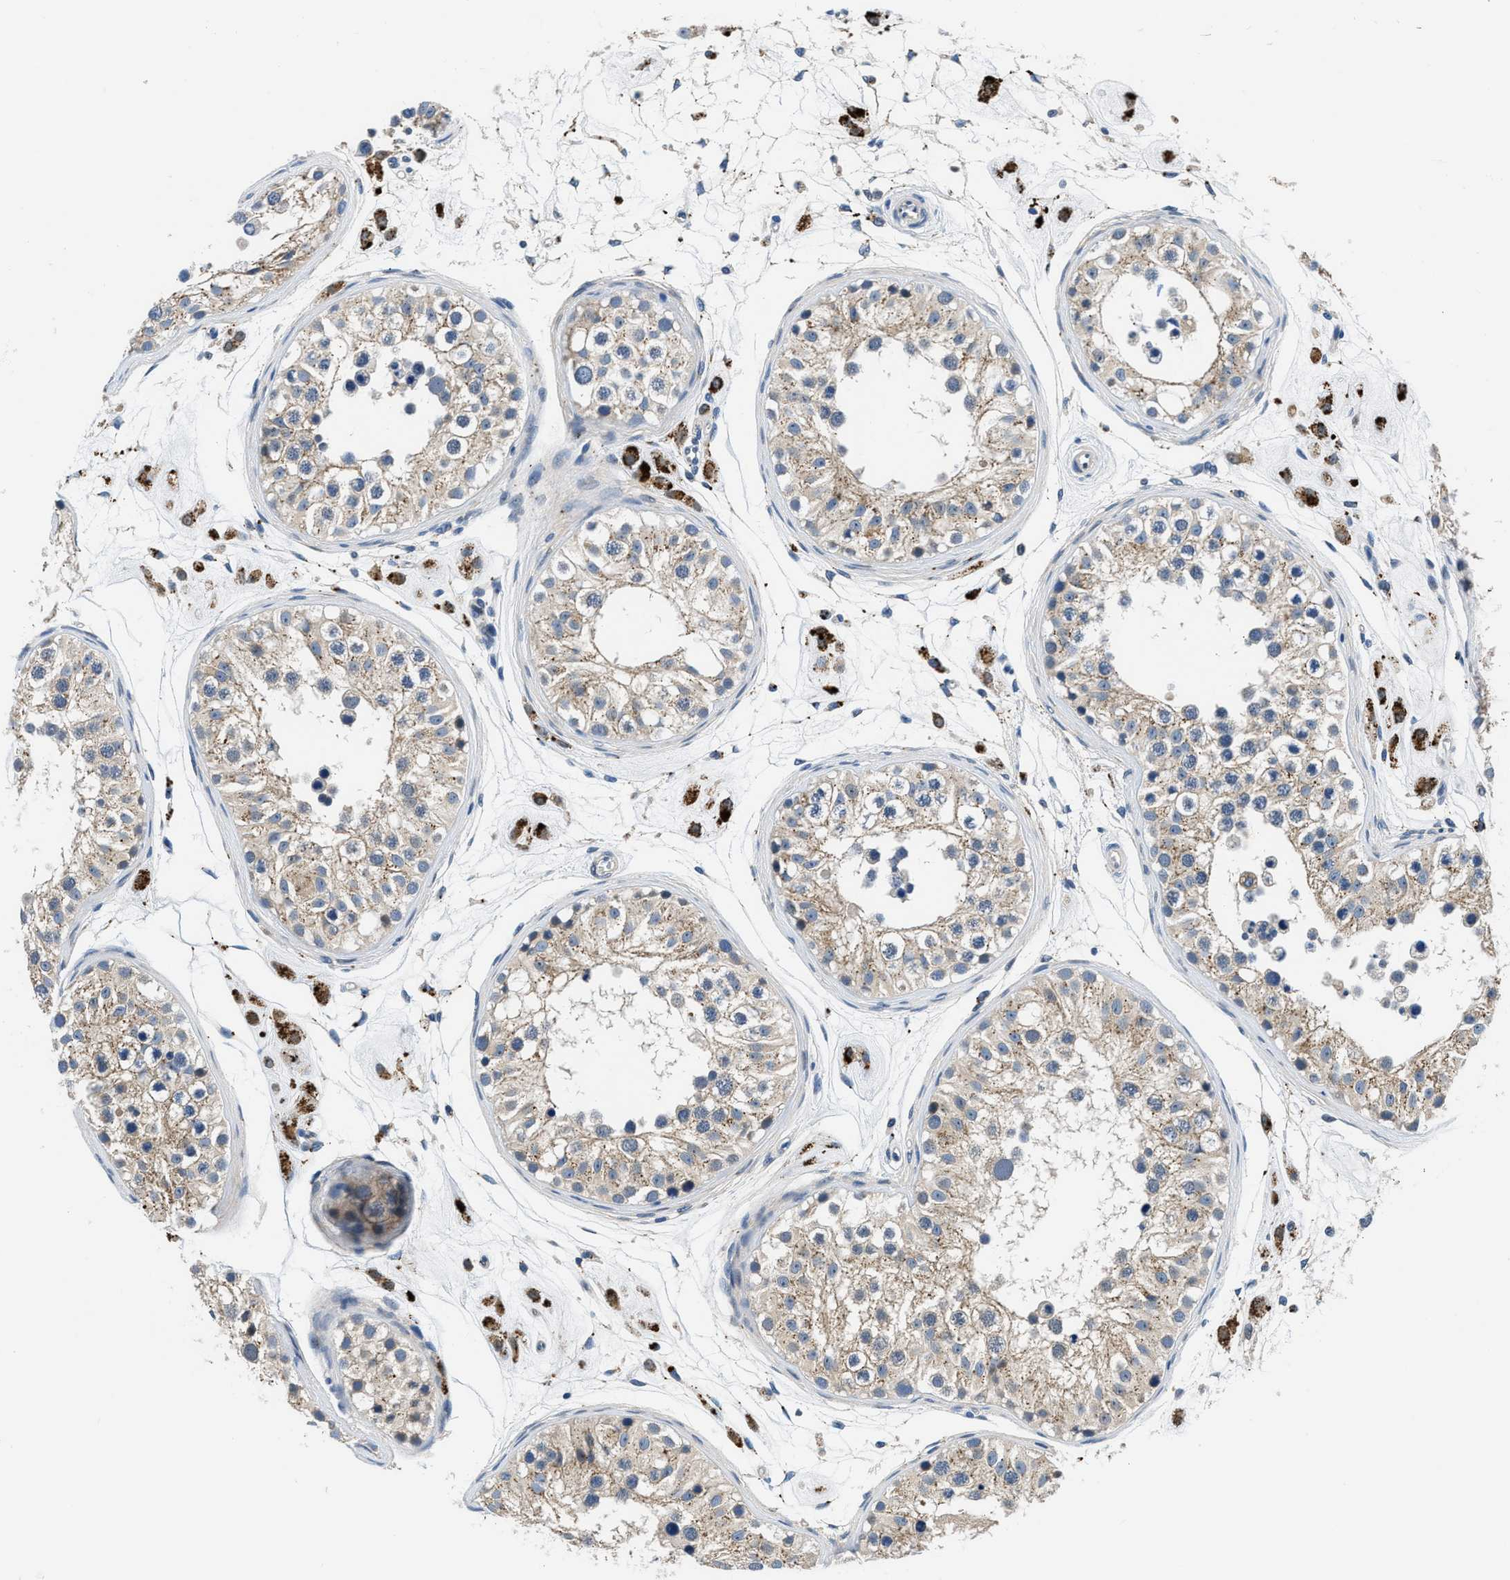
{"staining": {"intensity": "moderate", "quantity": "25%-75%", "location": "cytoplasmic/membranous"}, "tissue": "testis", "cell_type": "Cells in seminiferous ducts", "image_type": "normal", "snomed": [{"axis": "morphology", "description": "Normal tissue, NOS"}, {"axis": "morphology", "description": "Adenocarcinoma, metastatic, NOS"}, {"axis": "topography", "description": "Testis"}], "caption": "DAB immunohistochemical staining of benign human testis demonstrates moderate cytoplasmic/membranous protein expression in approximately 25%-75% of cells in seminiferous ducts.", "gene": "ADGRE3", "patient": {"sex": "male", "age": 26}}